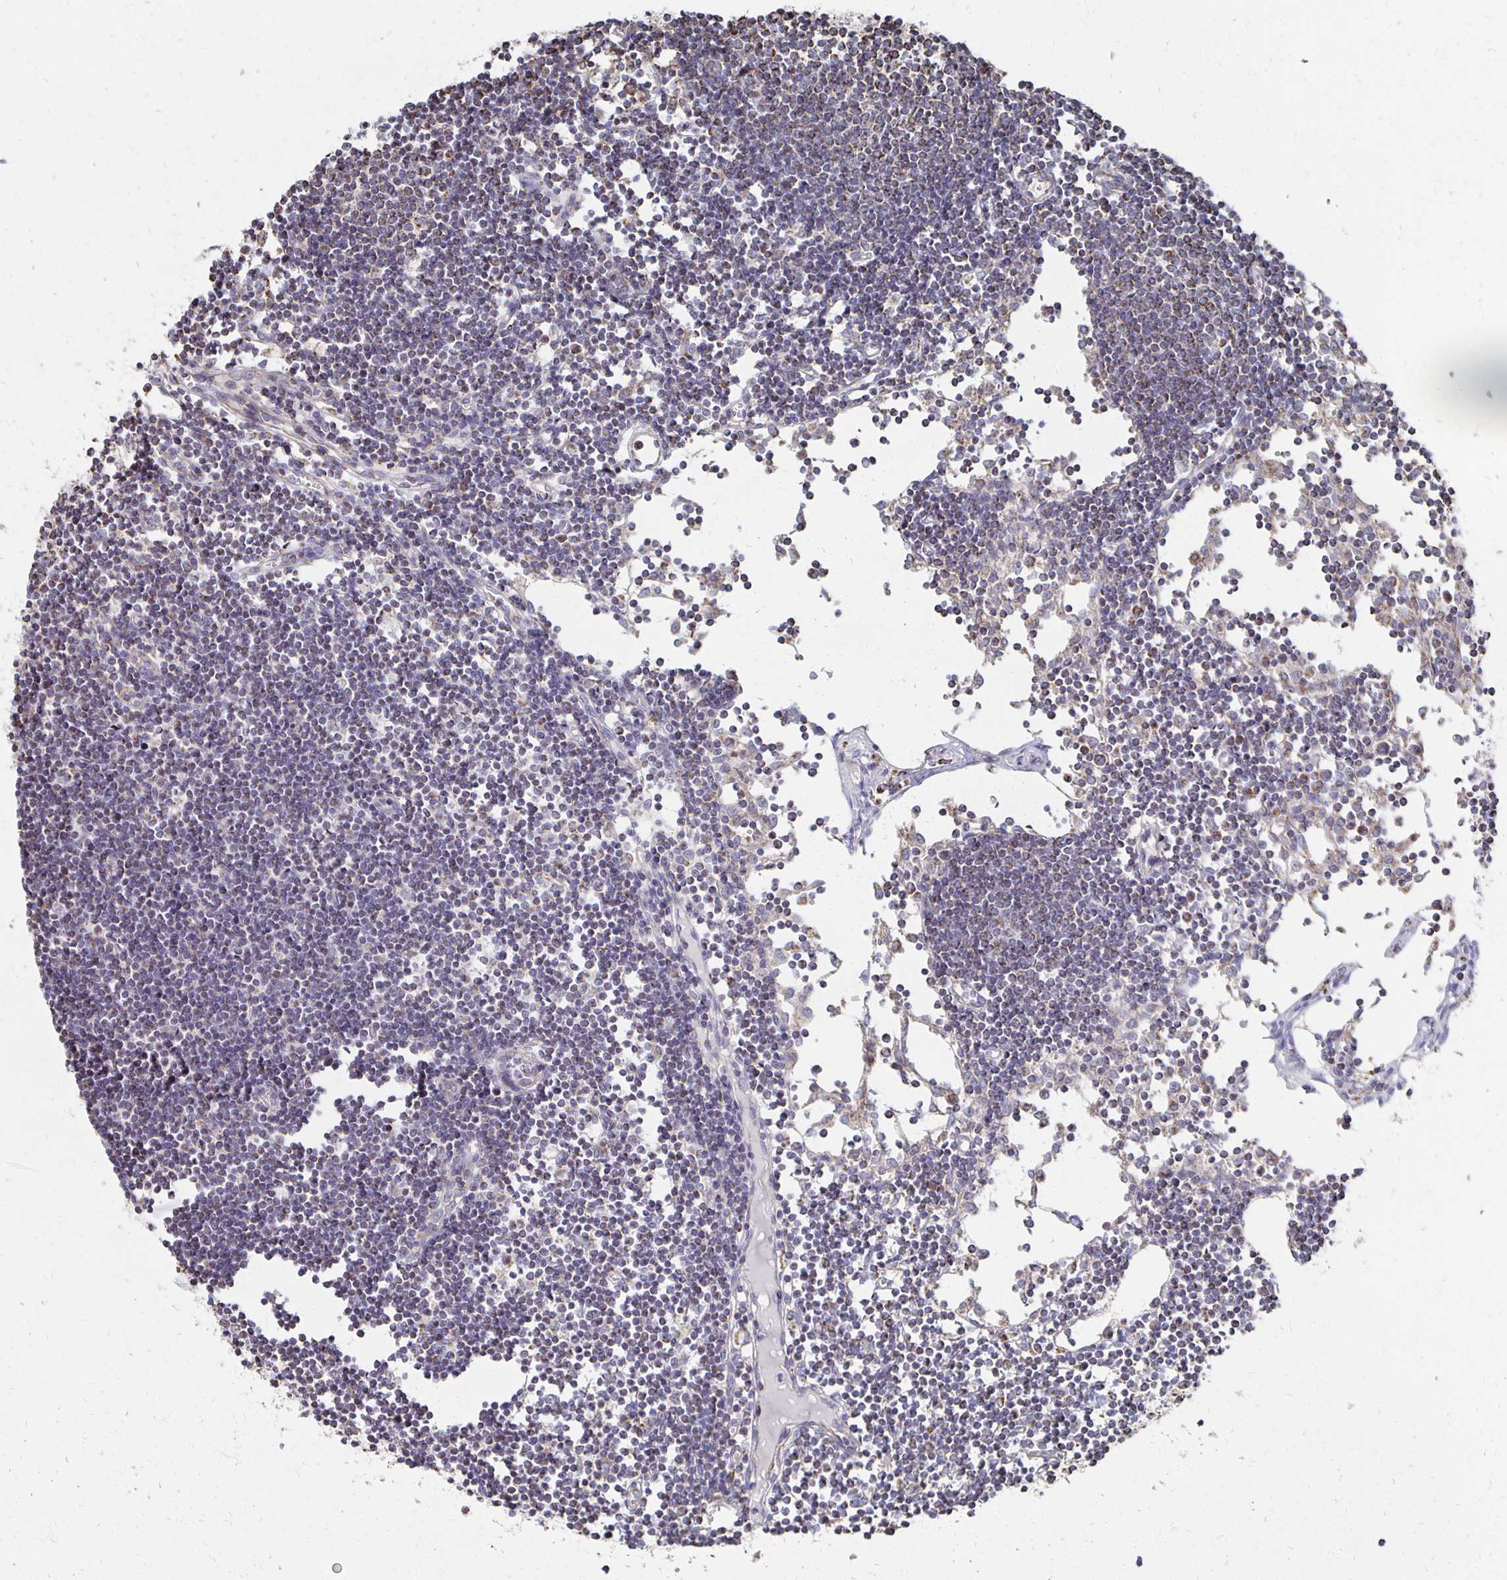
{"staining": {"intensity": "weak", "quantity": "<25%", "location": "cytoplasmic/membranous"}, "tissue": "lymph node", "cell_type": "Germinal center cells", "image_type": "normal", "snomed": [{"axis": "morphology", "description": "Normal tissue, NOS"}, {"axis": "topography", "description": "Lymph node"}], "caption": "This histopathology image is of unremarkable lymph node stained with immunohistochemistry to label a protein in brown with the nuclei are counter-stained blue. There is no expression in germinal center cells.", "gene": "NKX2", "patient": {"sex": "female", "age": 65}}